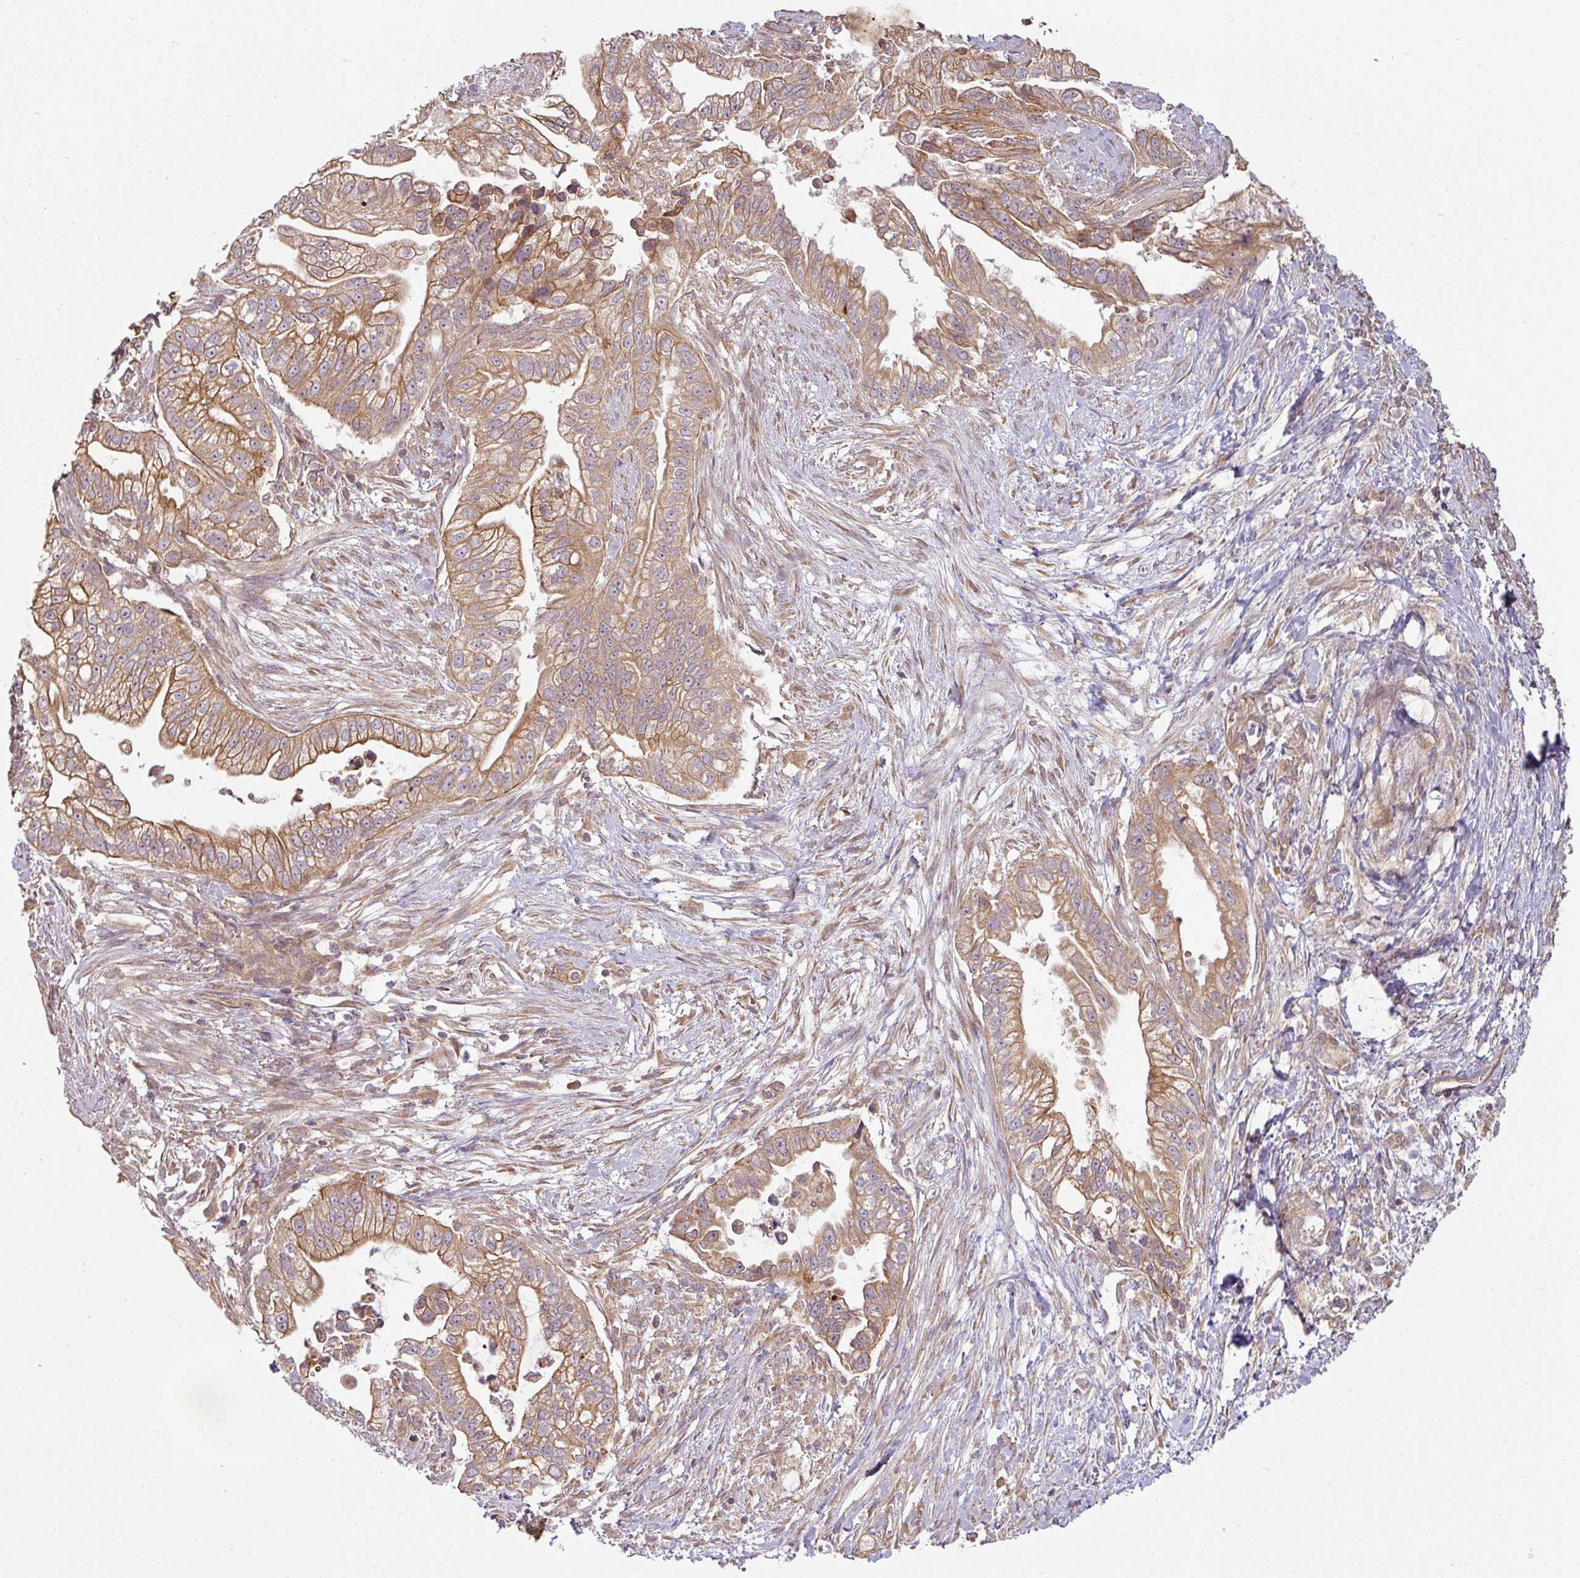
{"staining": {"intensity": "moderate", "quantity": ">75%", "location": "cytoplasmic/membranous"}, "tissue": "pancreatic cancer", "cell_type": "Tumor cells", "image_type": "cancer", "snomed": [{"axis": "morphology", "description": "Adenocarcinoma, NOS"}, {"axis": "topography", "description": "Pancreas"}], "caption": "A brown stain labels moderate cytoplasmic/membranous positivity of a protein in human pancreatic adenocarcinoma tumor cells.", "gene": "RNF31", "patient": {"sex": "male", "age": 70}}